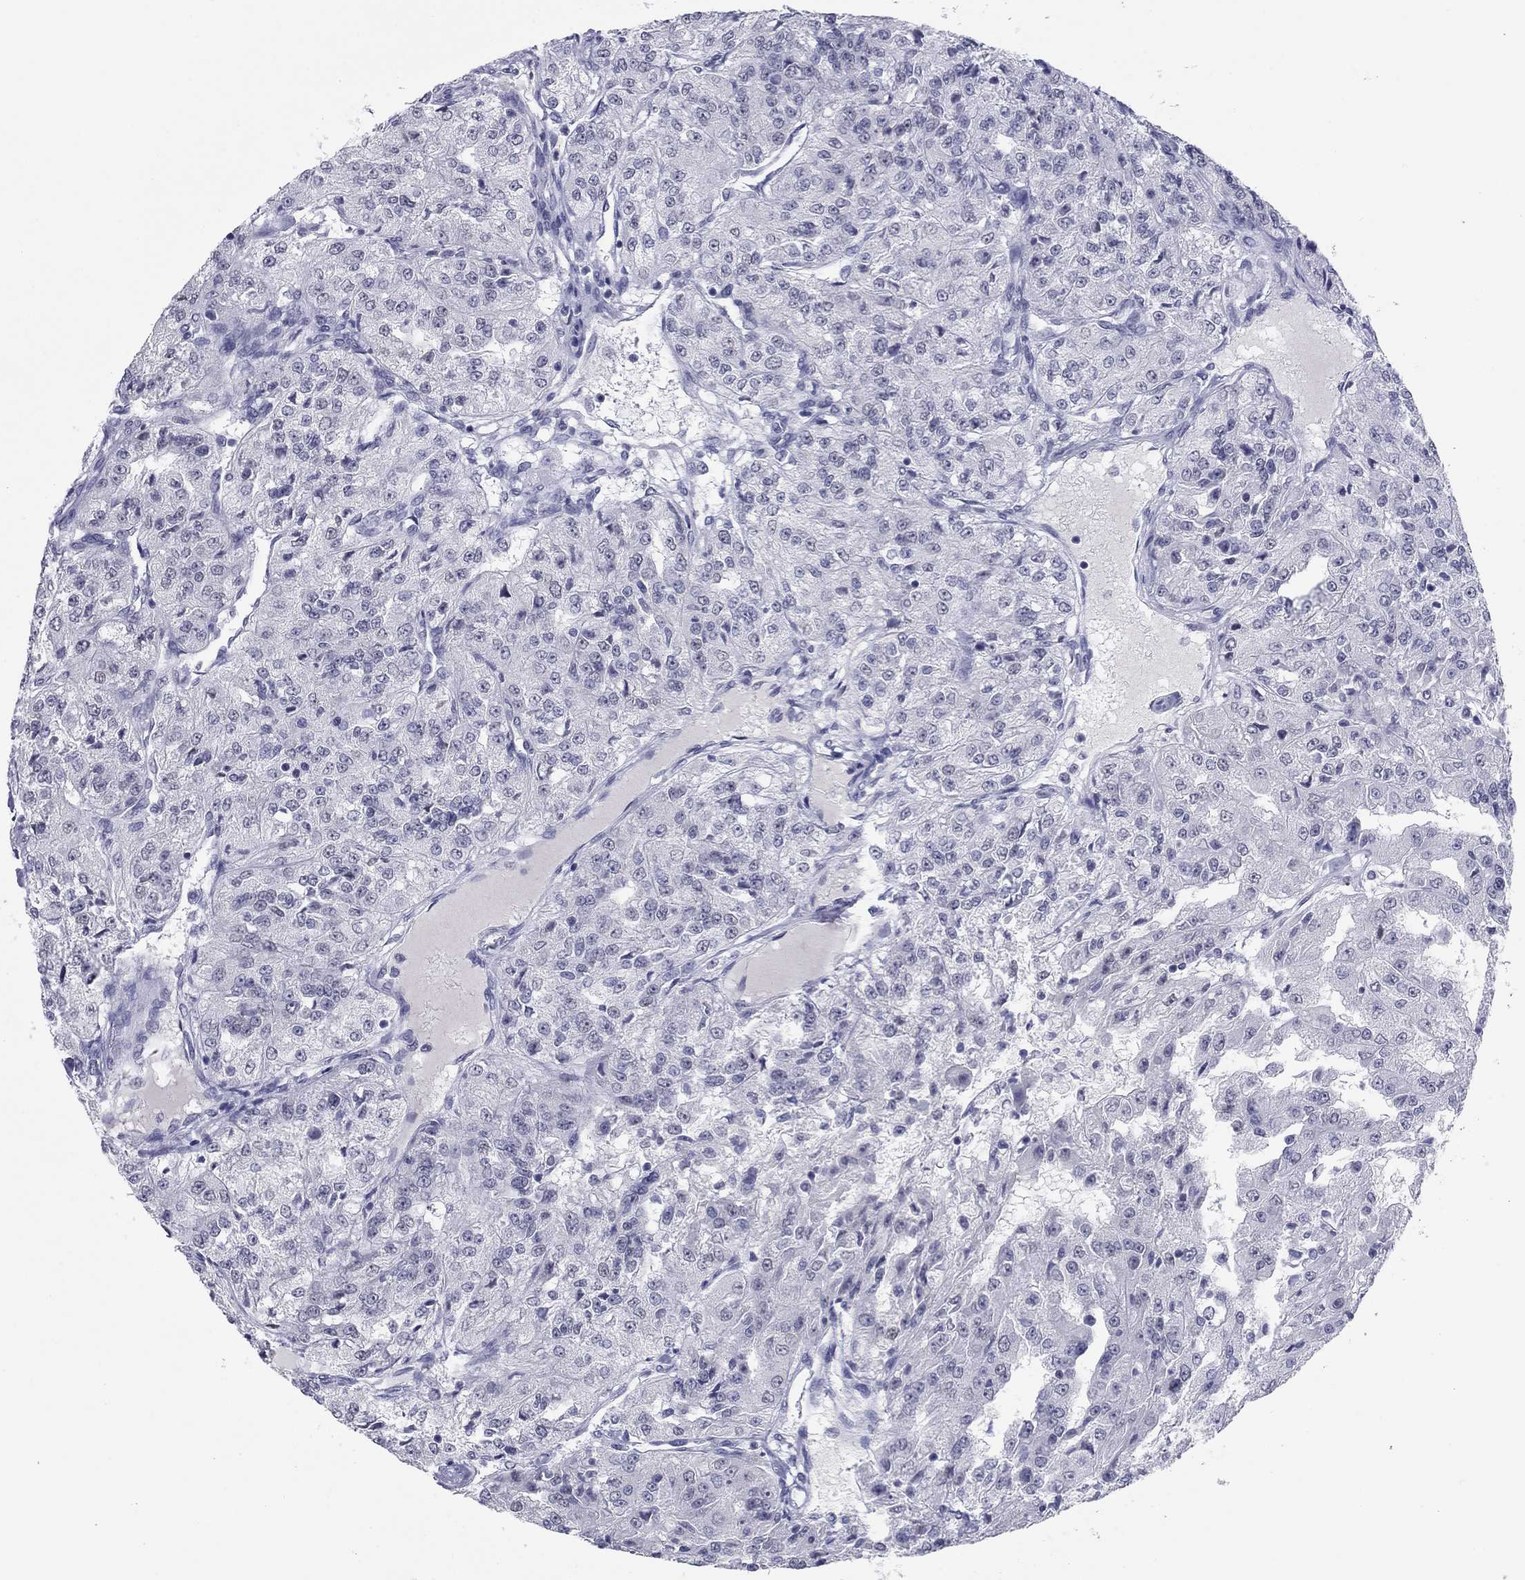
{"staining": {"intensity": "negative", "quantity": "none", "location": "none"}, "tissue": "renal cancer", "cell_type": "Tumor cells", "image_type": "cancer", "snomed": [{"axis": "morphology", "description": "Adenocarcinoma, NOS"}, {"axis": "topography", "description": "Kidney"}], "caption": "Tumor cells show no significant protein expression in adenocarcinoma (renal).", "gene": "KRT75", "patient": {"sex": "female", "age": 63}}